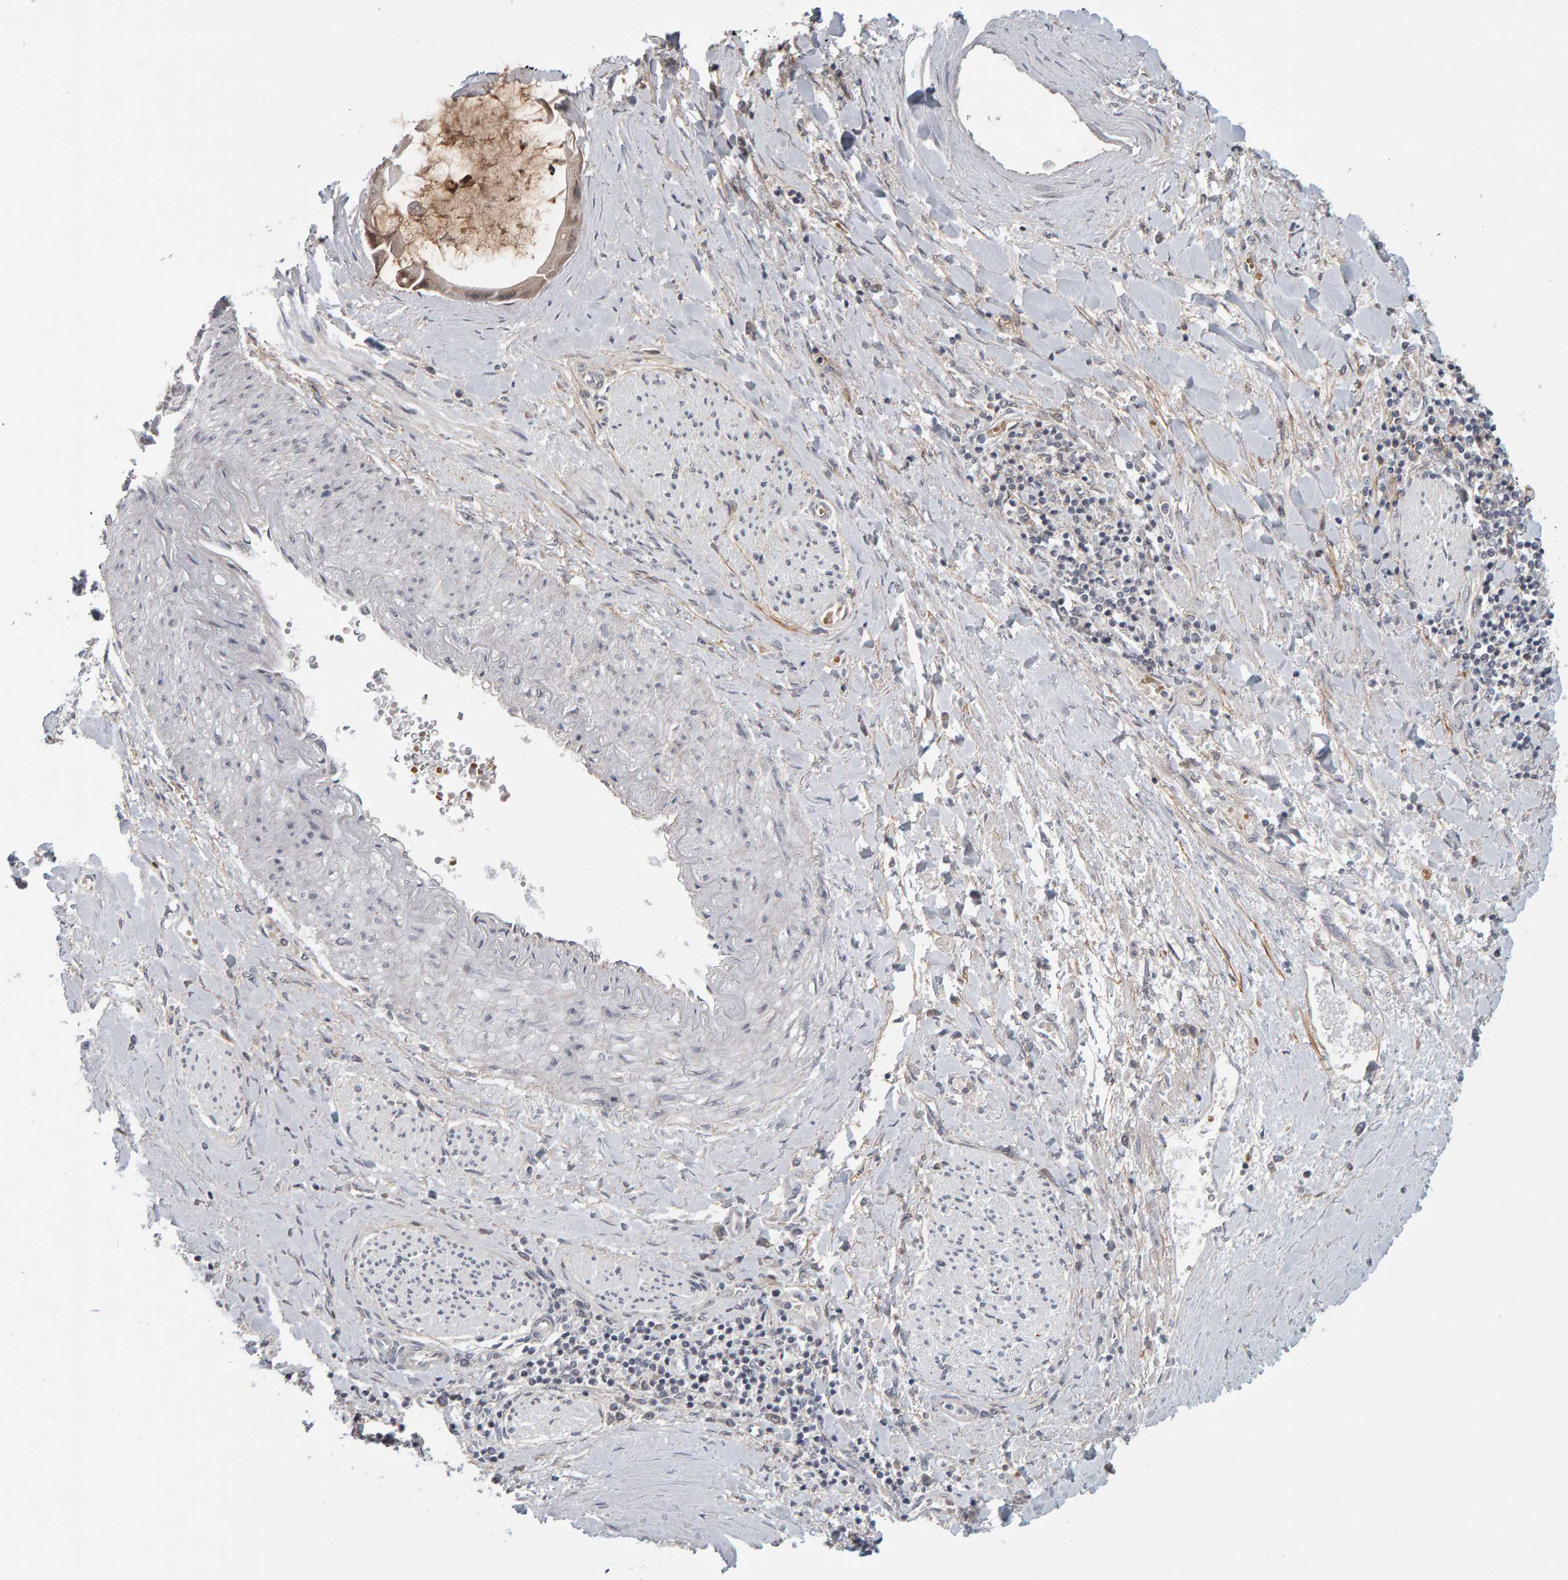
{"staining": {"intensity": "weak", "quantity": "<25%", "location": "cytoplasmic/membranous"}, "tissue": "liver cancer", "cell_type": "Tumor cells", "image_type": "cancer", "snomed": [{"axis": "morphology", "description": "Cholangiocarcinoma"}, {"axis": "topography", "description": "Liver"}], "caption": "Protein analysis of liver cholangiocarcinoma displays no significant expression in tumor cells.", "gene": "DAP3", "patient": {"sex": "male", "age": 50}}